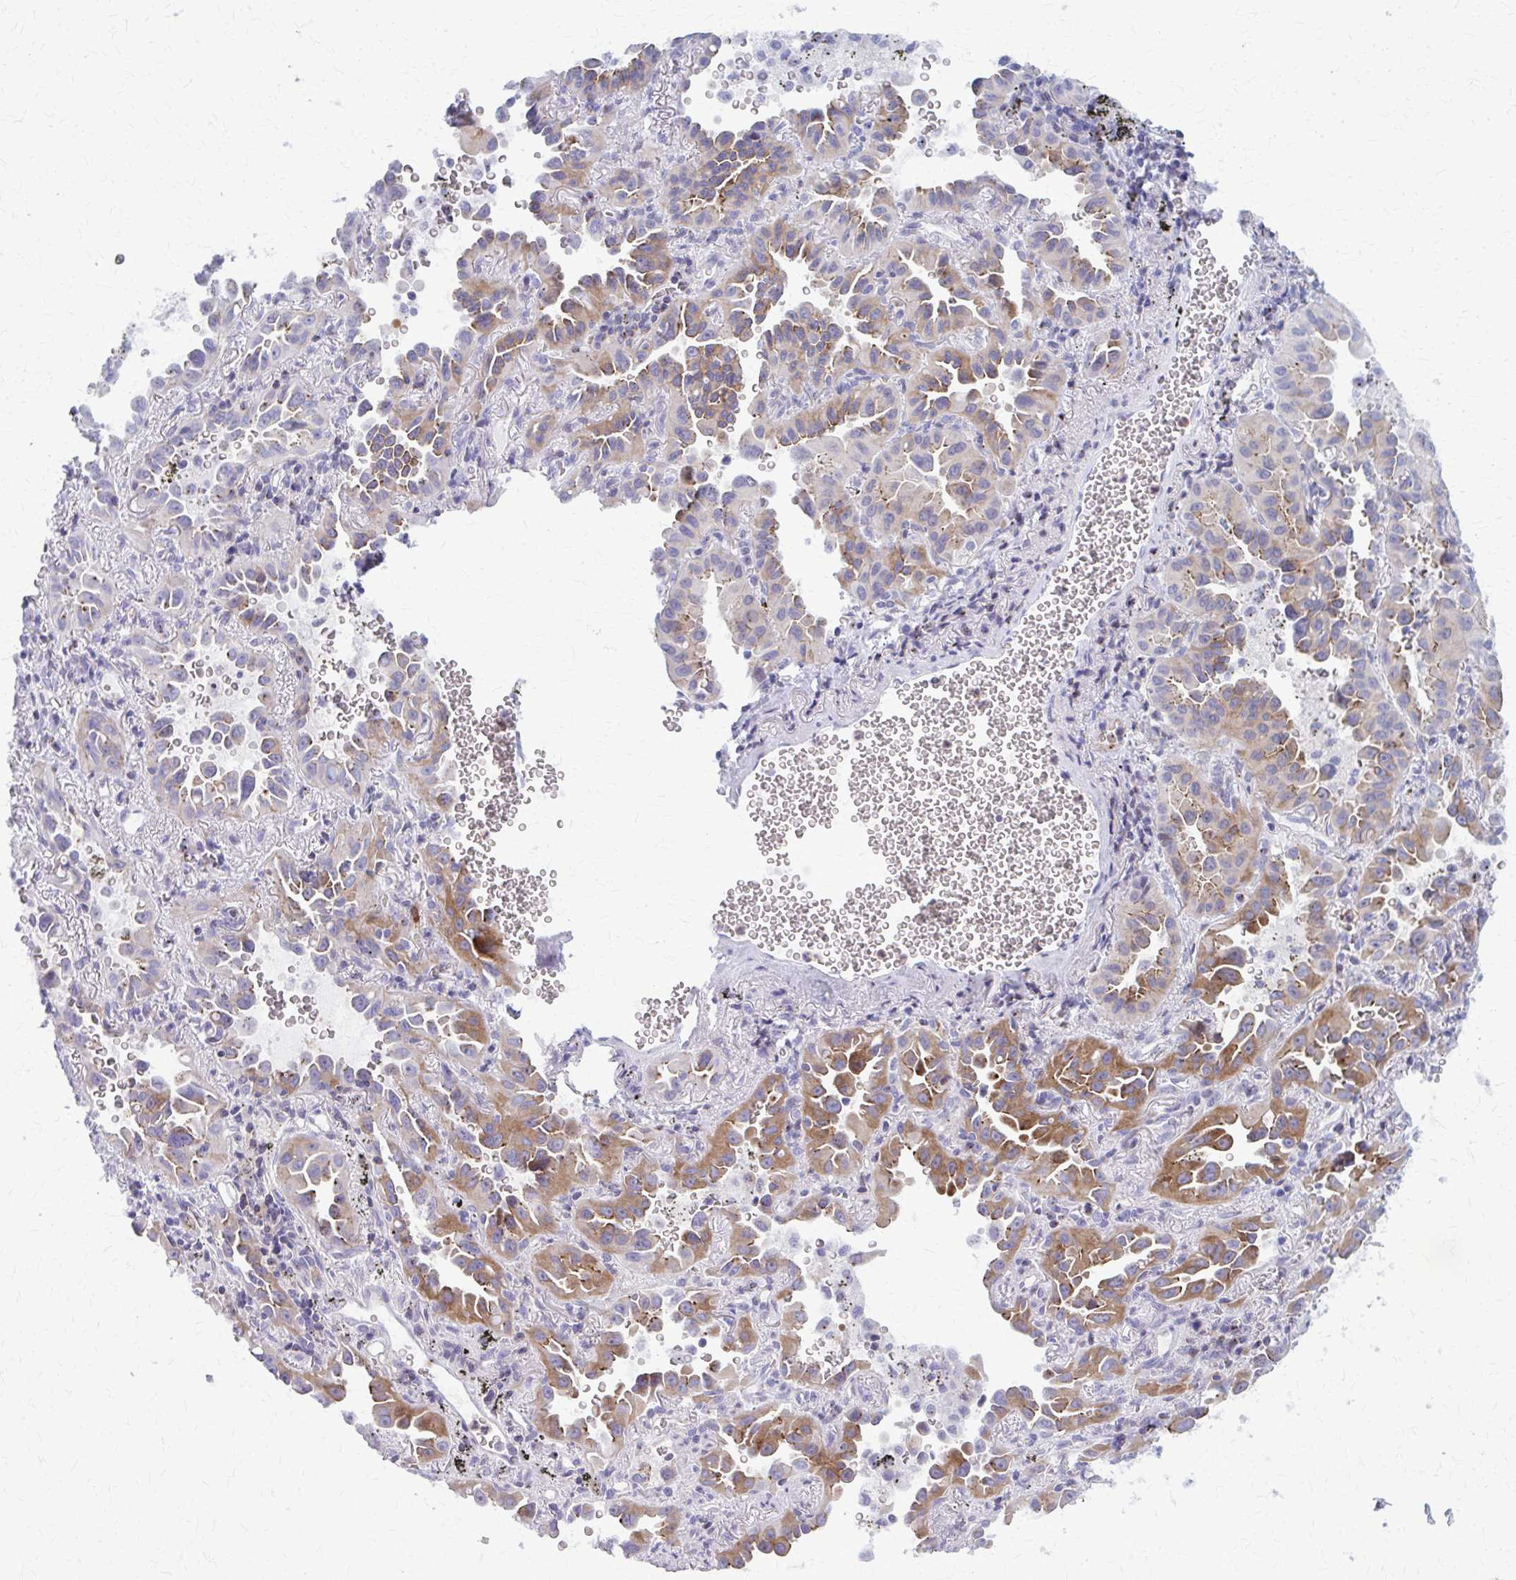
{"staining": {"intensity": "moderate", "quantity": ">75%", "location": "cytoplasmic/membranous"}, "tissue": "lung cancer", "cell_type": "Tumor cells", "image_type": "cancer", "snomed": [{"axis": "morphology", "description": "Adenocarcinoma, NOS"}, {"axis": "topography", "description": "Lung"}], "caption": "Human lung cancer (adenocarcinoma) stained for a protein (brown) displays moderate cytoplasmic/membranous positive expression in approximately >75% of tumor cells.", "gene": "PEDS1", "patient": {"sex": "male", "age": 68}}